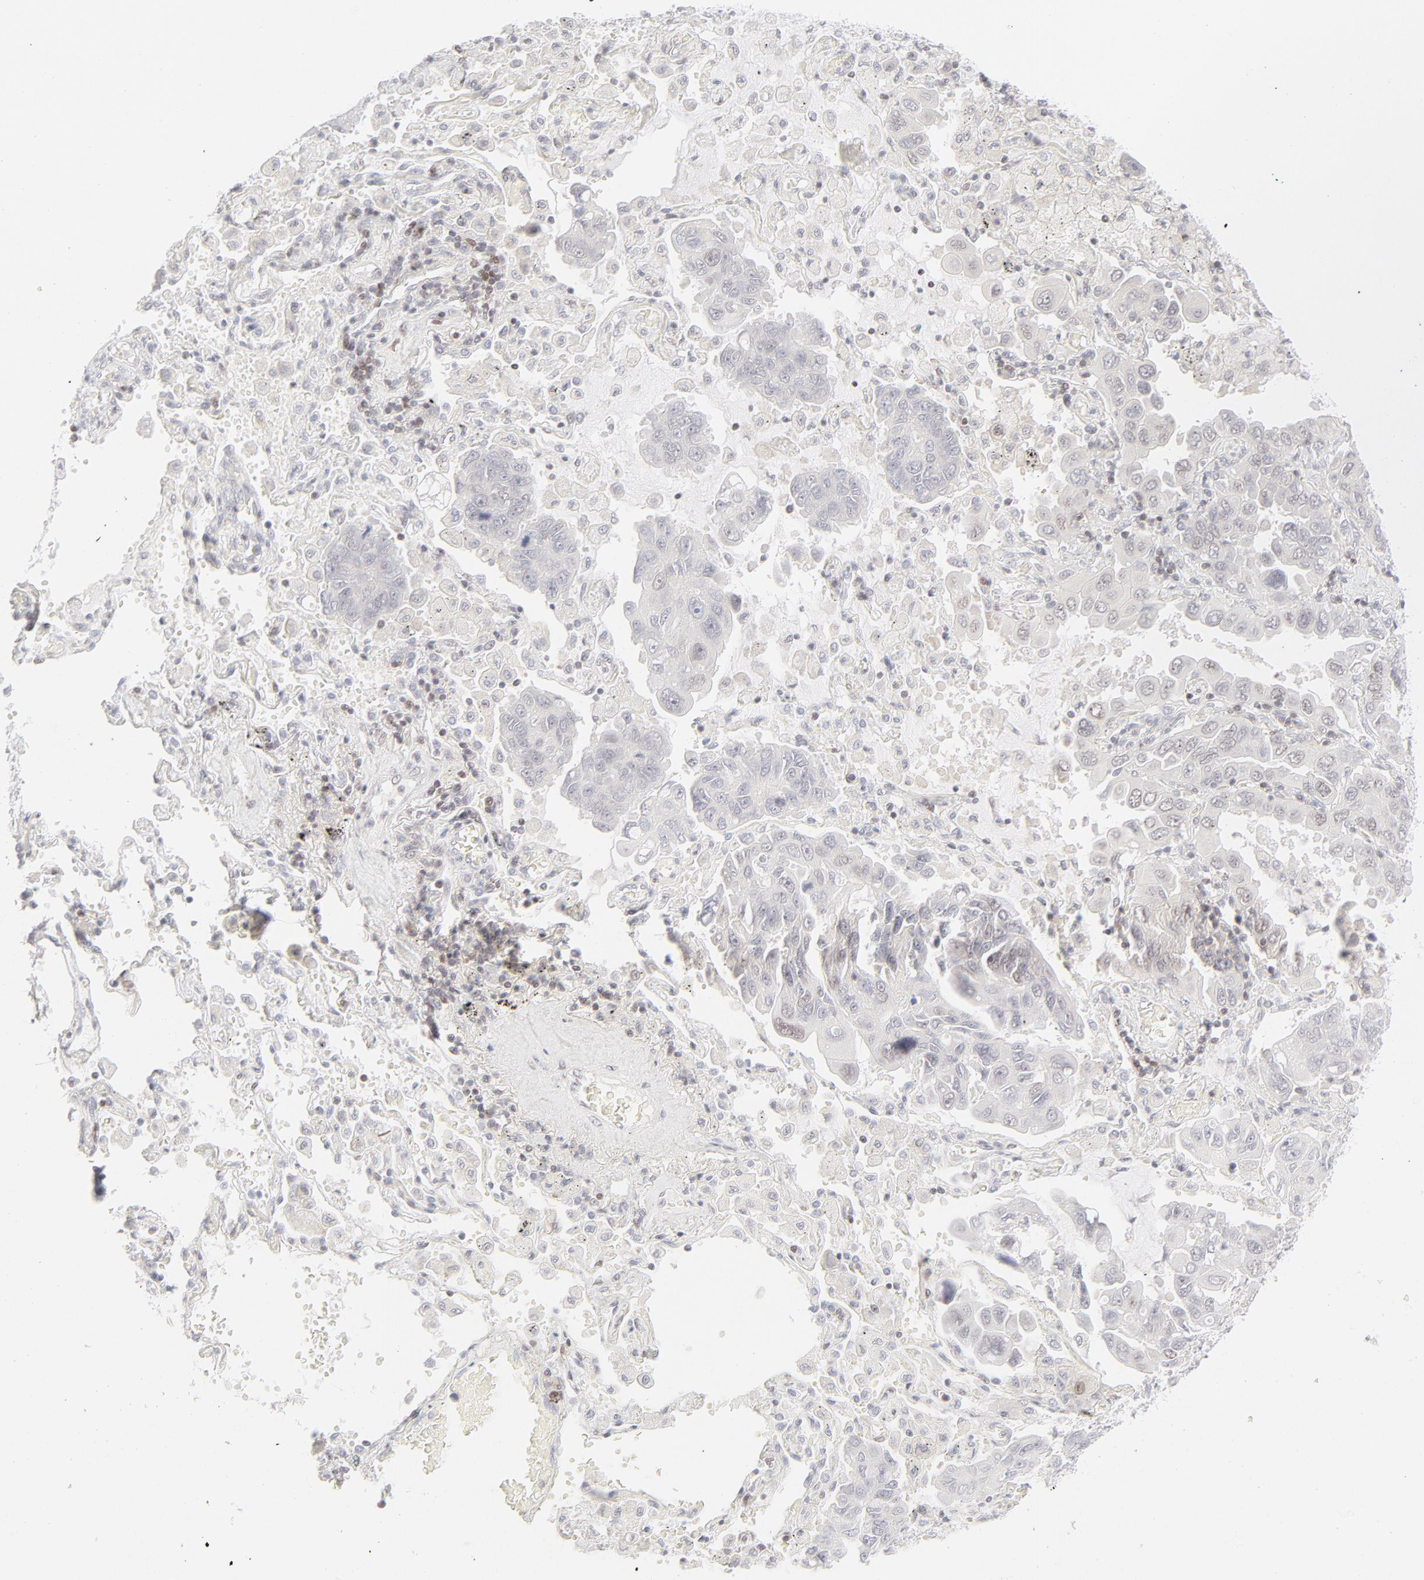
{"staining": {"intensity": "negative", "quantity": "none", "location": "none"}, "tissue": "lung cancer", "cell_type": "Tumor cells", "image_type": "cancer", "snomed": [{"axis": "morphology", "description": "Adenocarcinoma, NOS"}, {"axis": "topography", "description": "Lung"}], "caption": "Histopathology image shows no significant protein positivity in tumor cells of lung cancer. The staining is performed using DAB brown chromogen with nuclei counter-stained in using hematoxylin.", "gene": "PRKCB", "patient": {"sex": "male", "age": 64}}